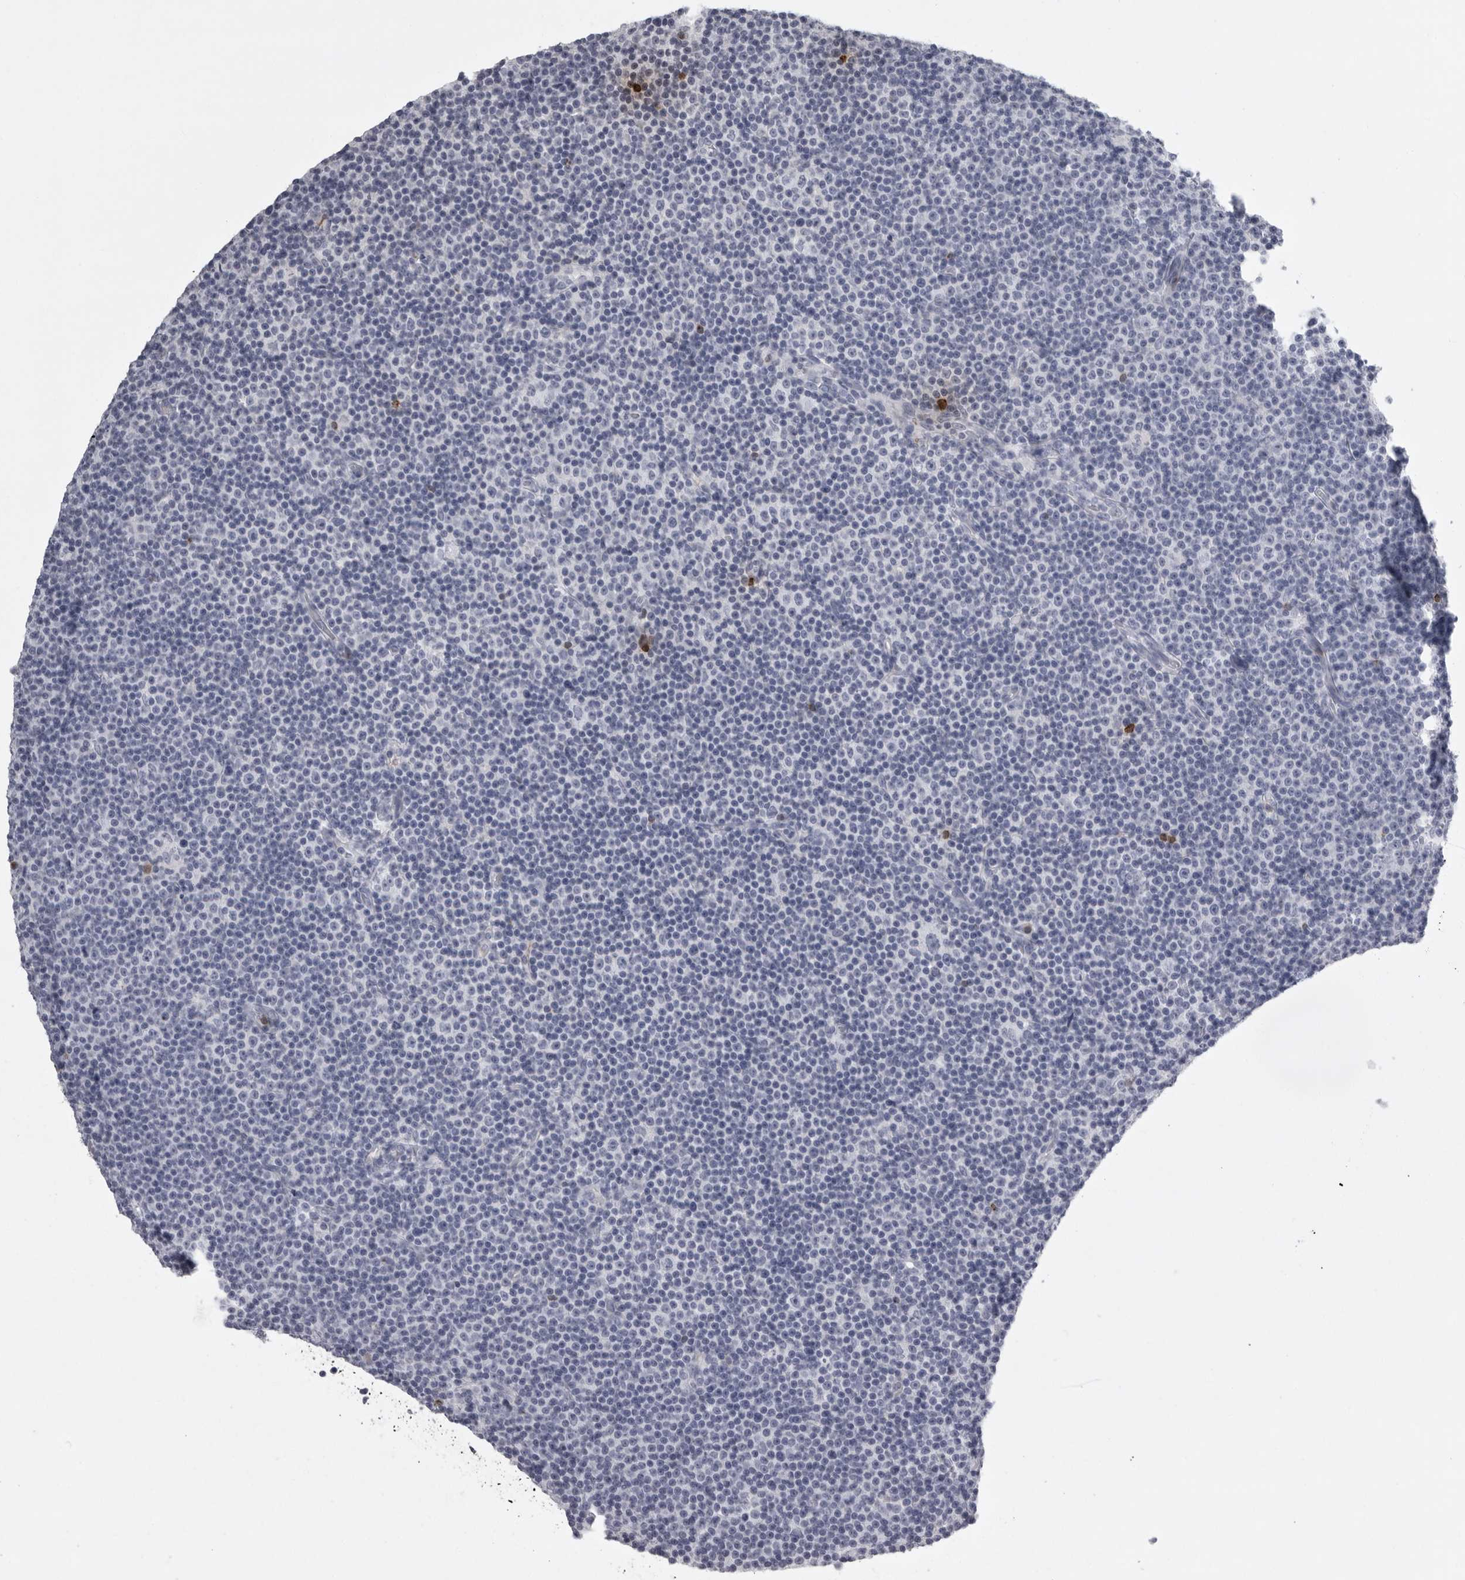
{"staining": {"intensity": "negative", "quantity": "none", "location": "none"}, "tissue": "lymphoma", "cell_type": "Tumor cells", "image_type": "cancer", "snomed": [{"axis": "morphology", "description": "Malignant lymphoma, non-Hodgkin's type, Low grade"}, {"axis": "topography", "description": "Lymph node"}], "caption": "Immunohistochemistry histopathology image of malignant lymphoma, non-Hodgkin's type (low-grade) stained for a protein (brown), which exhibits no expression in tumor cells.", "gene": "GNLY", "patient": {"sex": "female", "age": 67}}